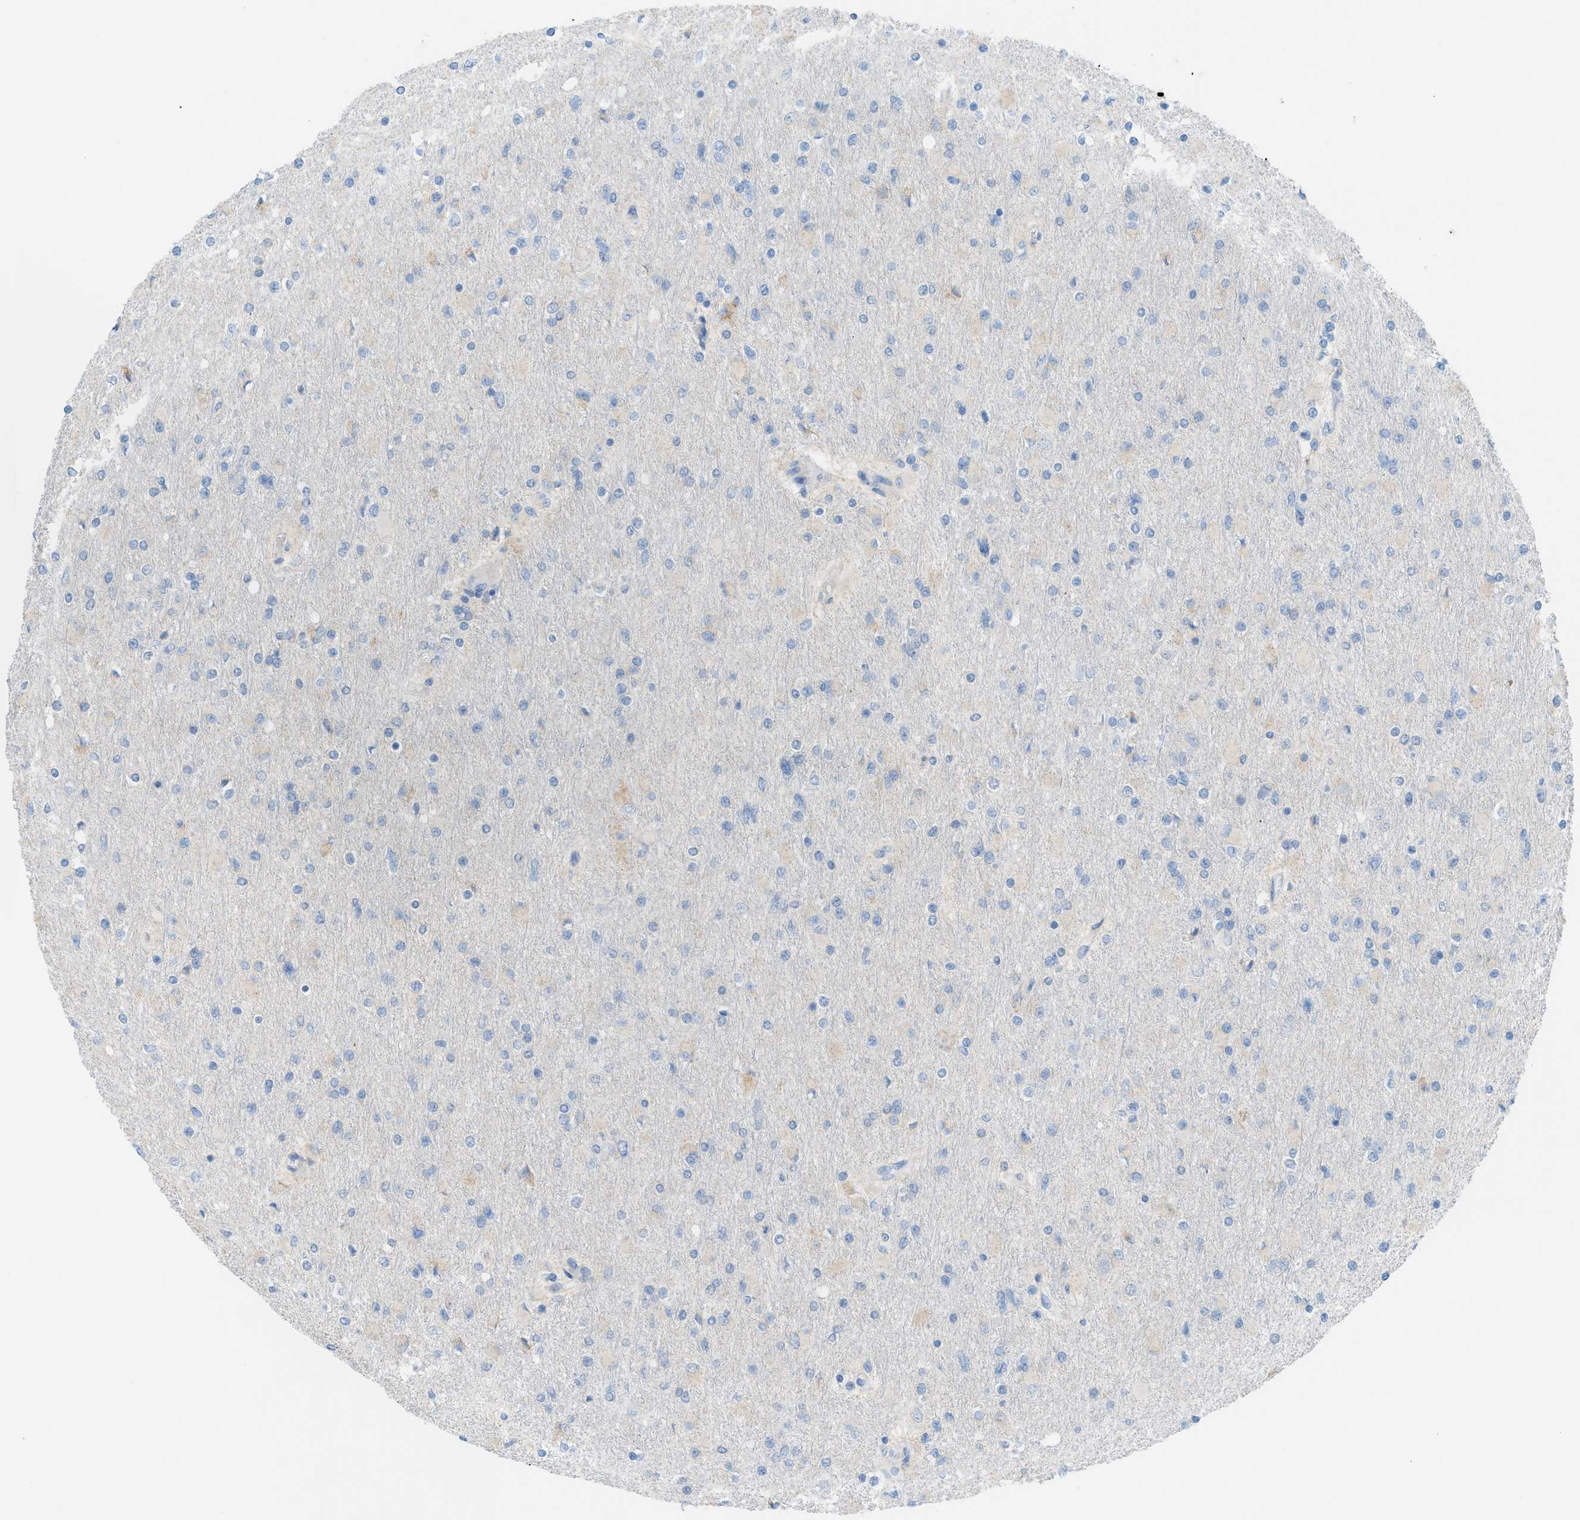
{"staining": {"intensity": "negative", "quantity": "none", "location": "none"}, "tissue": "glioma", "cell_type": "Tumor cells", "image_type": "cancer", "snomed": [{"axis": "morphology", "description": "Glioma, malignant, High grade"}, {"axis": "topography", "description": "Cerebral cortex"}], "caption": "There is no significant positivity in tumor cells of malignant glioma (high-grade).", "gene": "MYH11", "patient": {"sex": "female", "age": 36}}